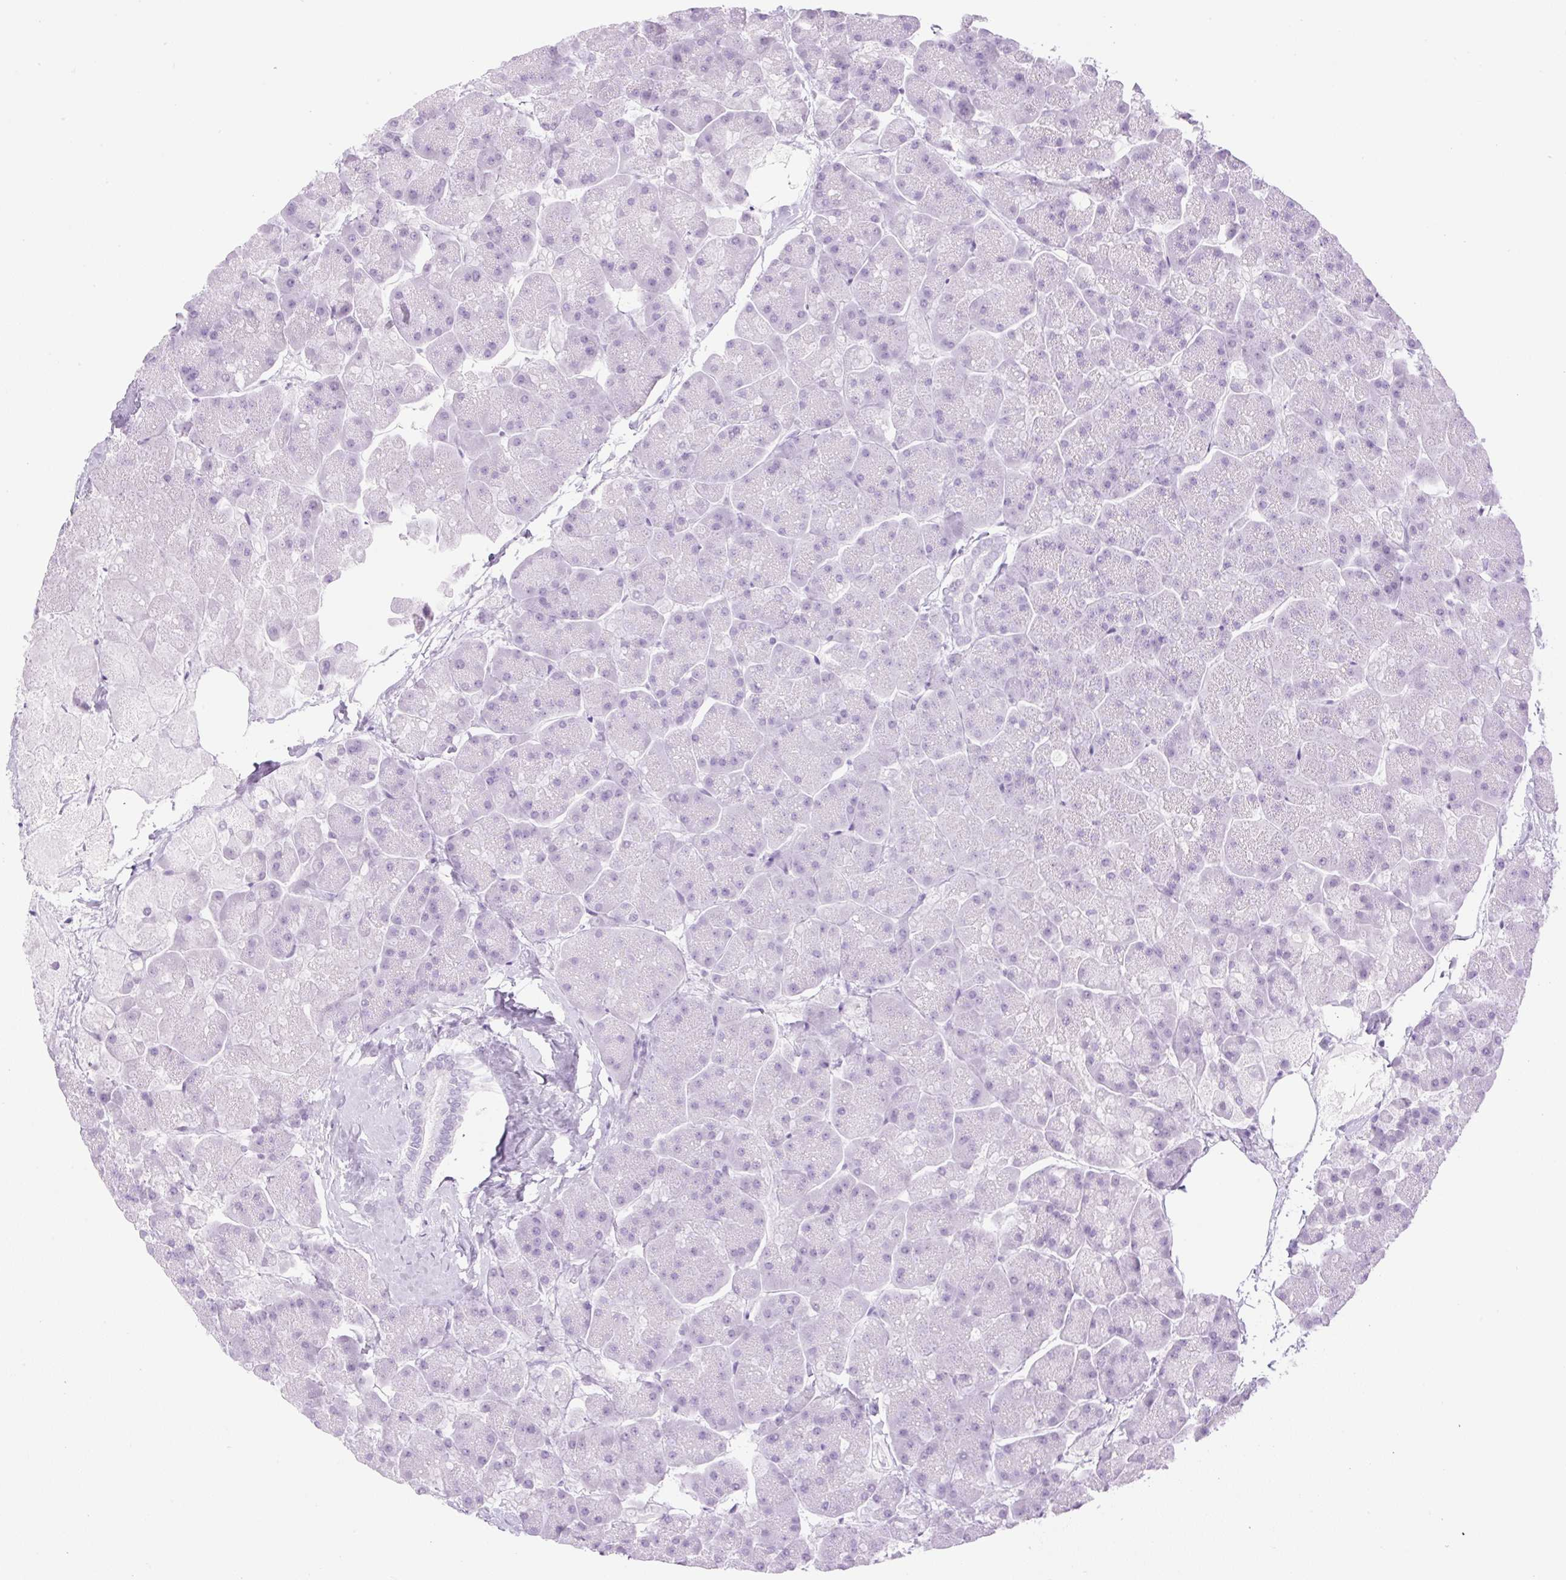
{"staining": {"intensity": "negative", "quantity": "none", "location": "none"}, "tissue": "pancreas", "cell_type": "Exocrine glandular cells", "image_type": "normal", "snomed": [{"axis": "morphology", "description": "Normal tissue, NOS"}, {"axis": "topography", "description": "Pancreas"}, {"axis": "topography", "description": "Peripheral nerve tissue"}], "caption": "The histopathology image displays no staining of exocrine glandular cells in benign pancreas.", "gene": "SPRR4", "patient": {"sex": "male", "age": 54}}